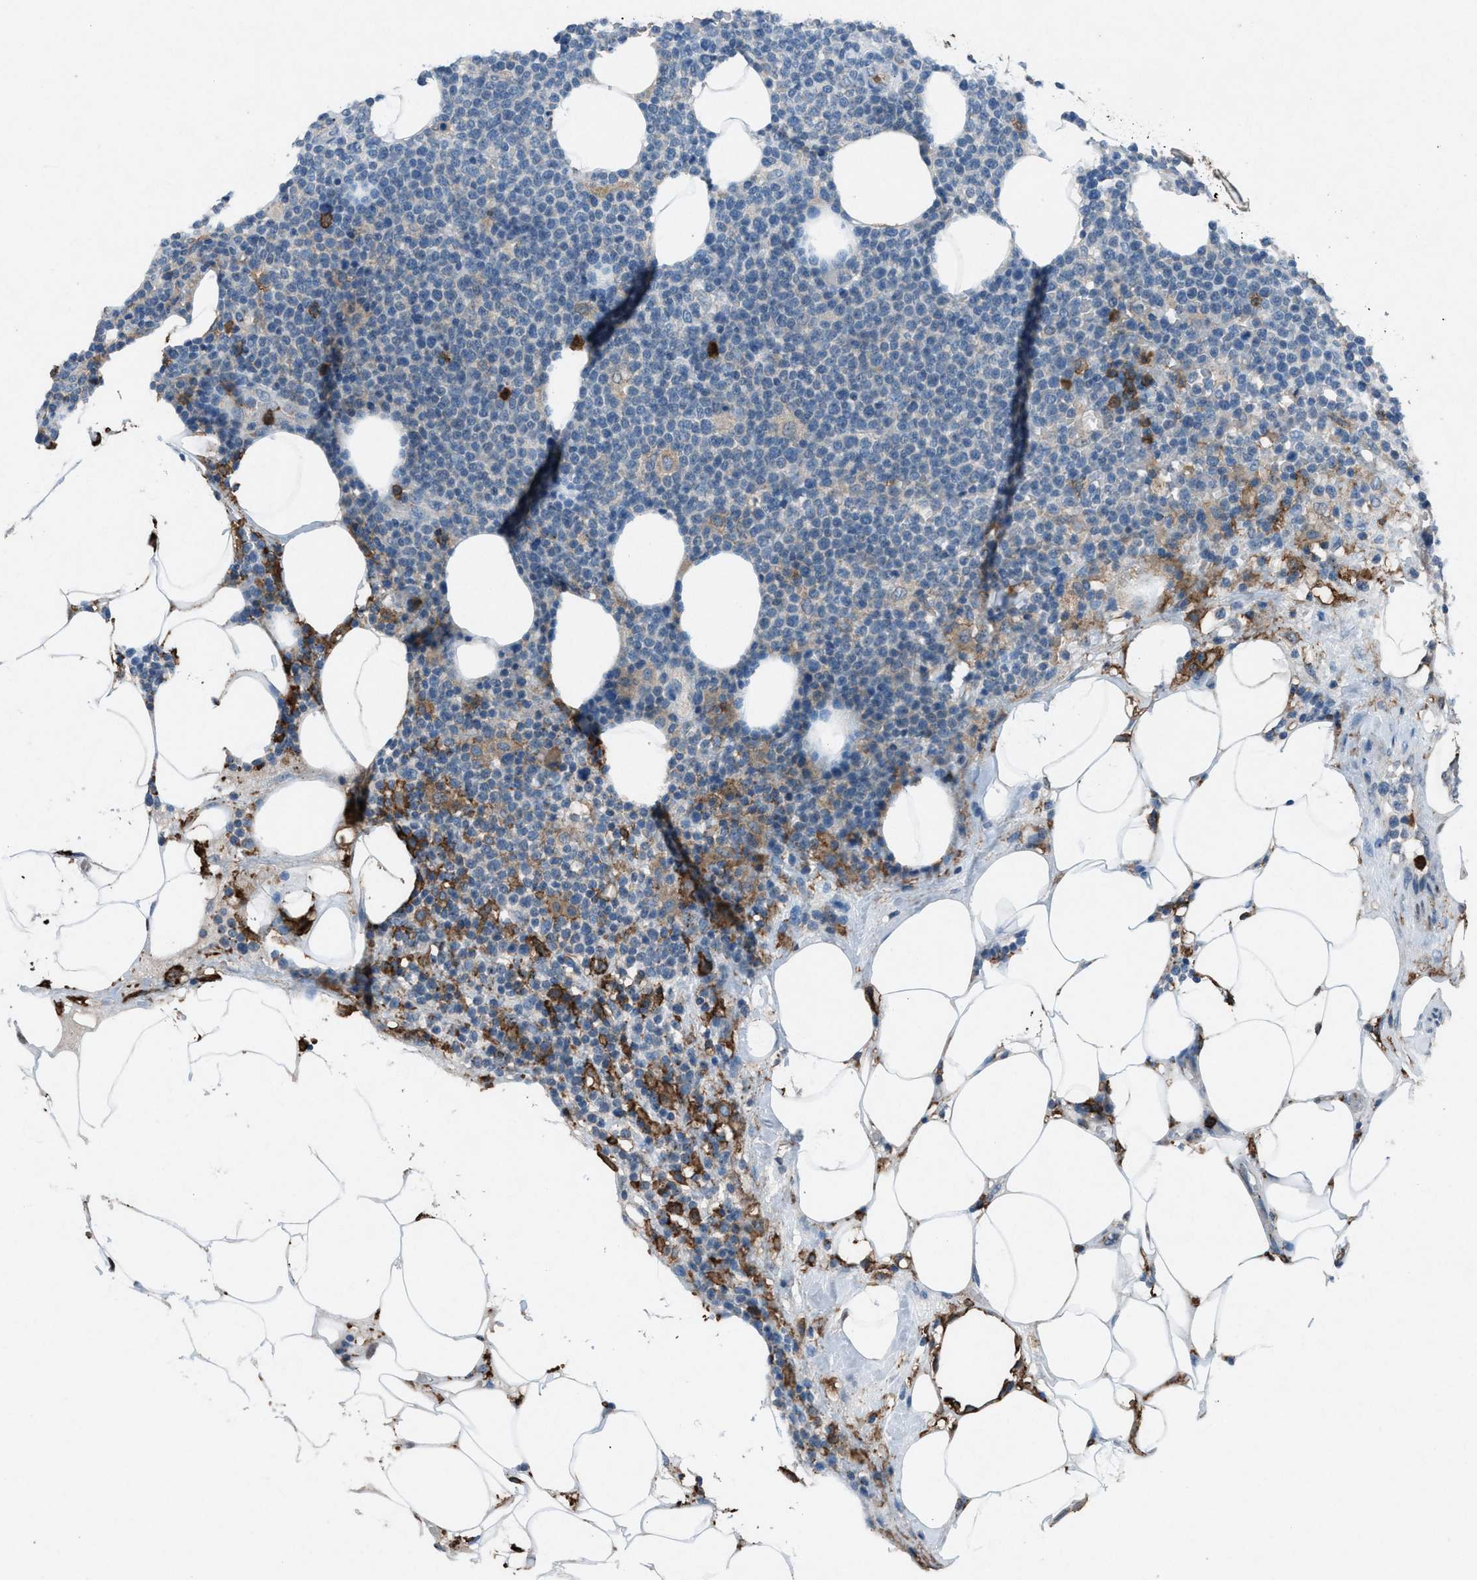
{"staining": {"intensity": "weak", "quantity": "<25%", "location": "cytoplasmic/membranous"}, "tissue": "lymphoma", "cell_type": "Tumor cells", "image_type": "cancer", "snomed": [{"axis": "morphology", "description": "Malignant lymphoma, non-Hodgkin's type, High grade"}, {"axis": "topography", "description": "Lymph node"}], "caption": "Tumor cells show no significant expression in high-grade malignant lymphoma, non-Hodgkin's type. (Immunohistochemistry (ihc), brightfield microscopy, high magnification).", "gene": "FCER1G", "patient": {"sex": "male", "age": 61}}